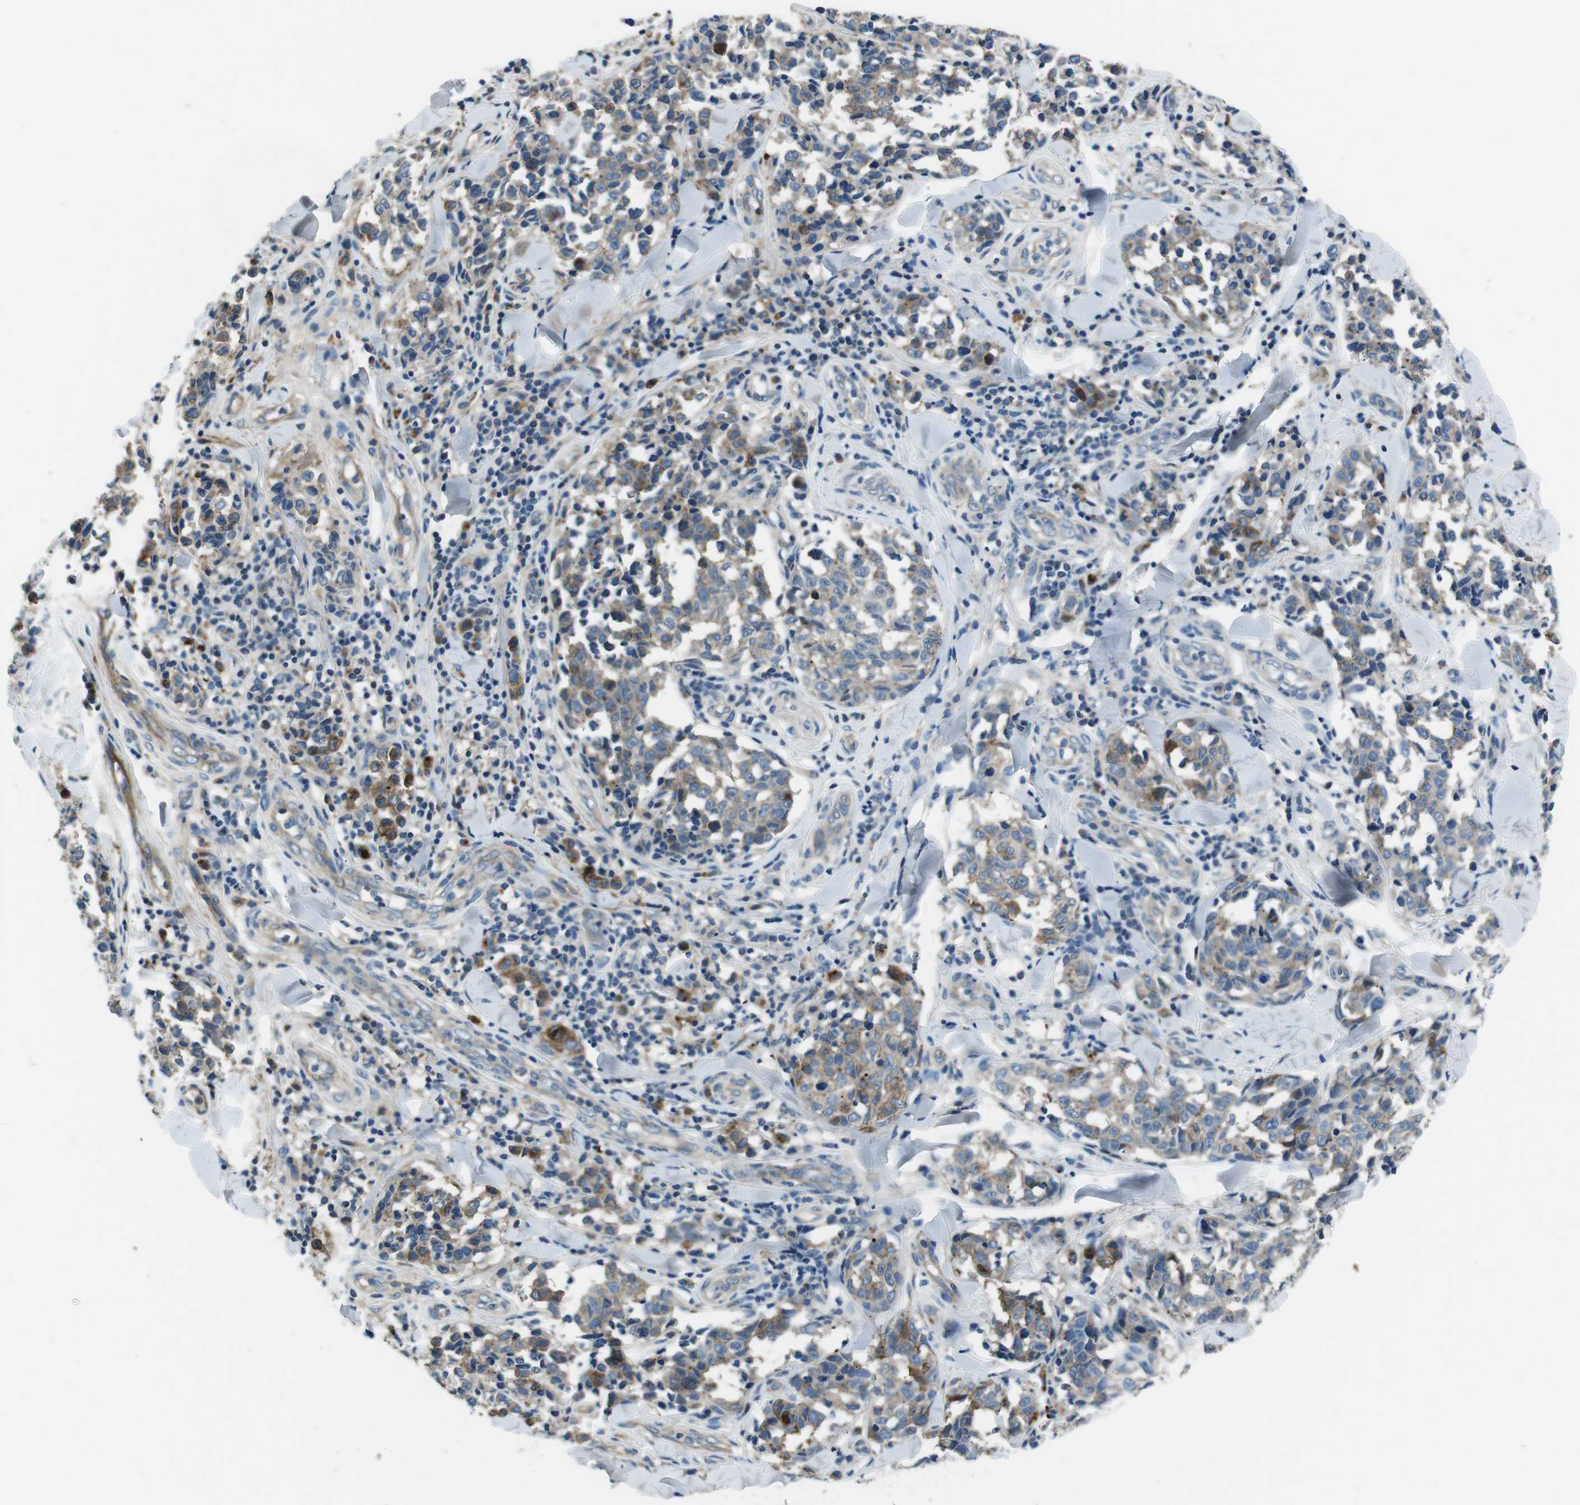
{"staining": {"intensity": "moderate", "quantity": "25%-75%", "location": "cytoplasmic/membranous"}, "tissue": "melanoma", "cell_type": "Tumor cells", "image_type": "cancer", "snomed": [{"axis": "morphology", "description": "Malignant melanoma, NOS"}, {"axis": "topography", "description": "Skin"}], "caption": "Malignant melanoma stained with IHC displays moderate cytoplasmic/membranous positivity in approximately 25%-75% of tumor cells. The staining is performed using DAB brown chromogen to label protein expression. The nuclei are counter-stained blue using hematoxylin.", "gene": "TULP3", "patient": {"sex": "female", "age": 64}}